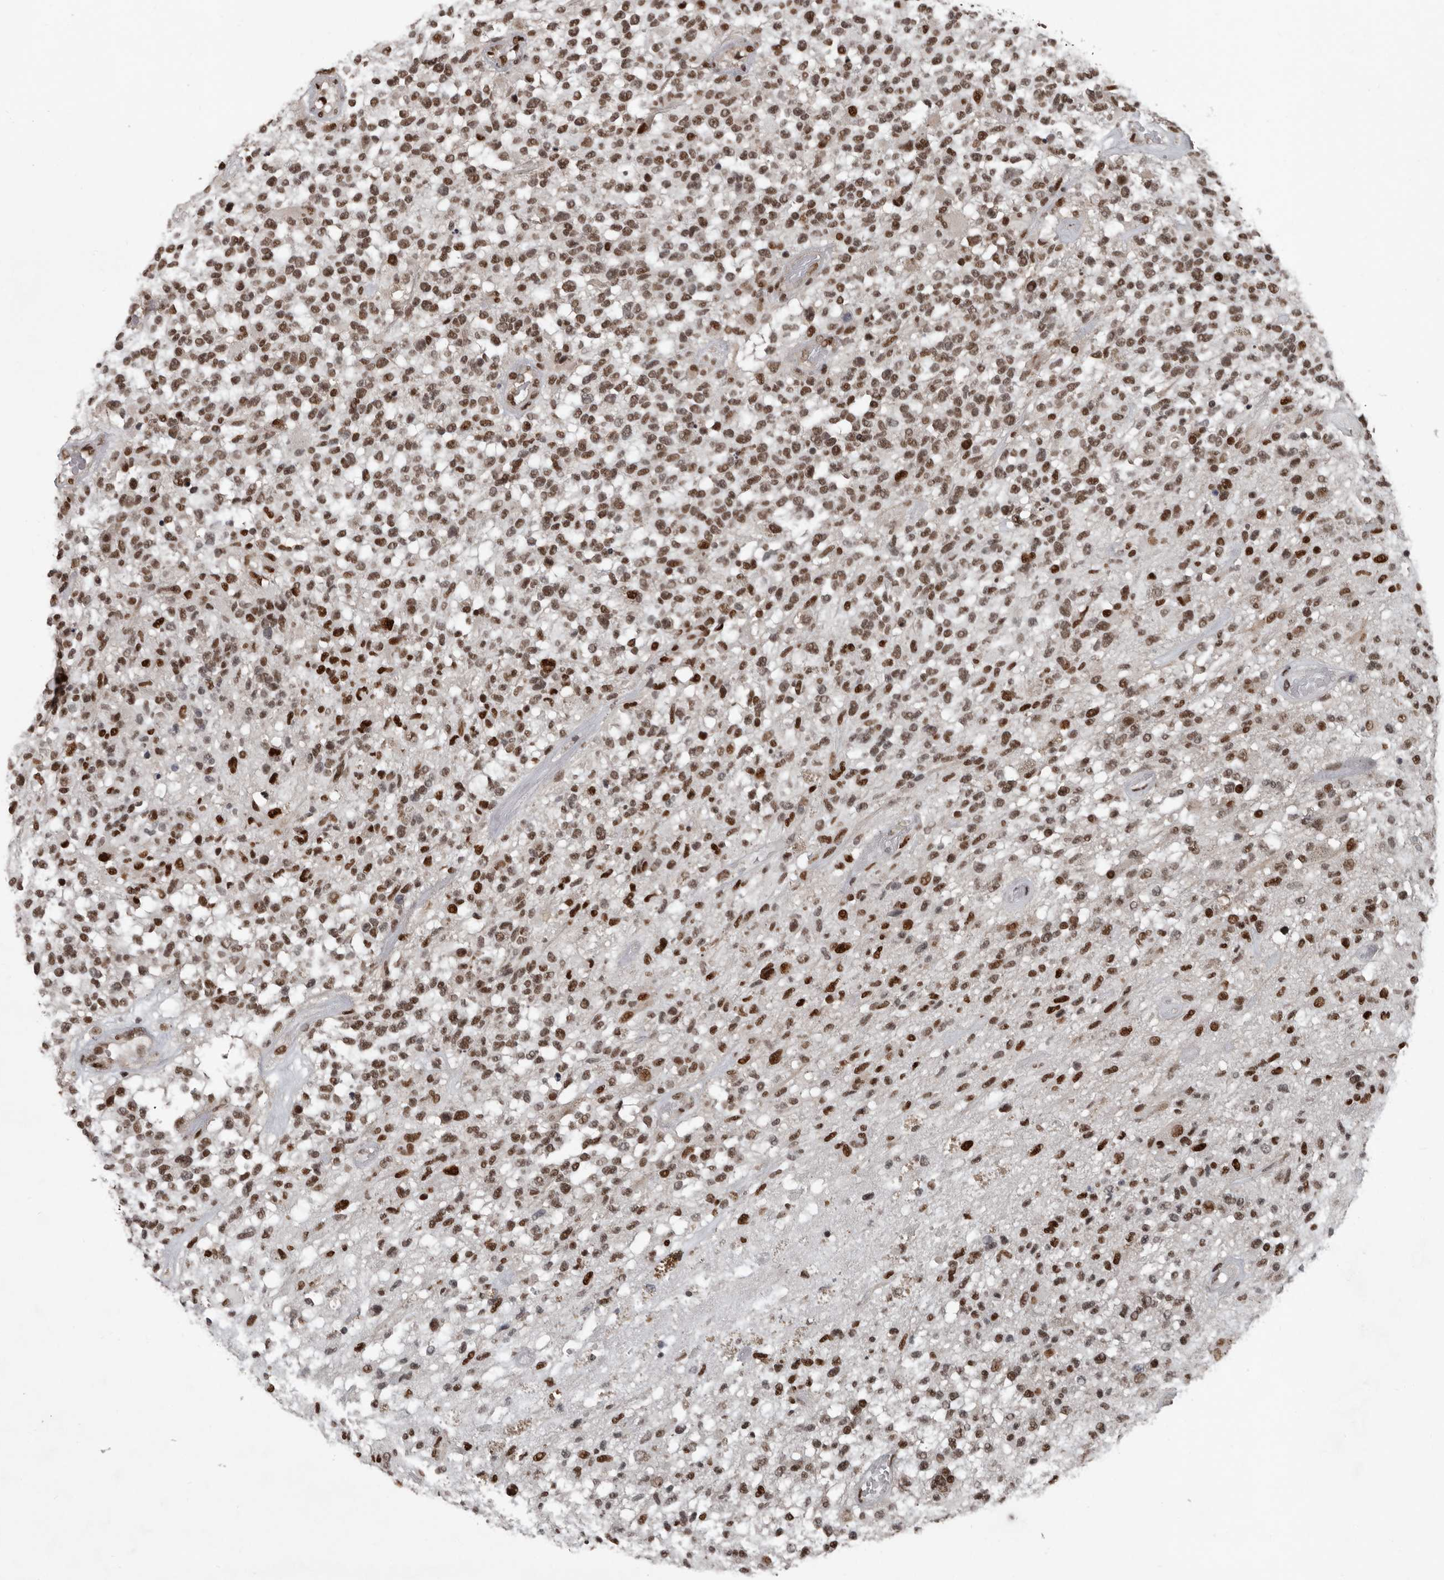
{"staining": {"intensity": "moderate", "quantity": ">75%", "location": "nuclear"}, "tissue": "glioma", "cell_type": "Tumor cells", "image_type": "cancer", "snomed": [{"axis": "morphology", "description": "Glioma, malignant, High grade"}, {"axis": "morphology", "description": "Glioblastoma, NOS"}, {"axis": "topography", "description": "Brain"}], "caption": "Protein staining reveals moderate nuclear staining in about >75% of tumor cells in glioblastoma.", "gene": "CHD1L", "patient": {"sex": "male", "age": 60}}